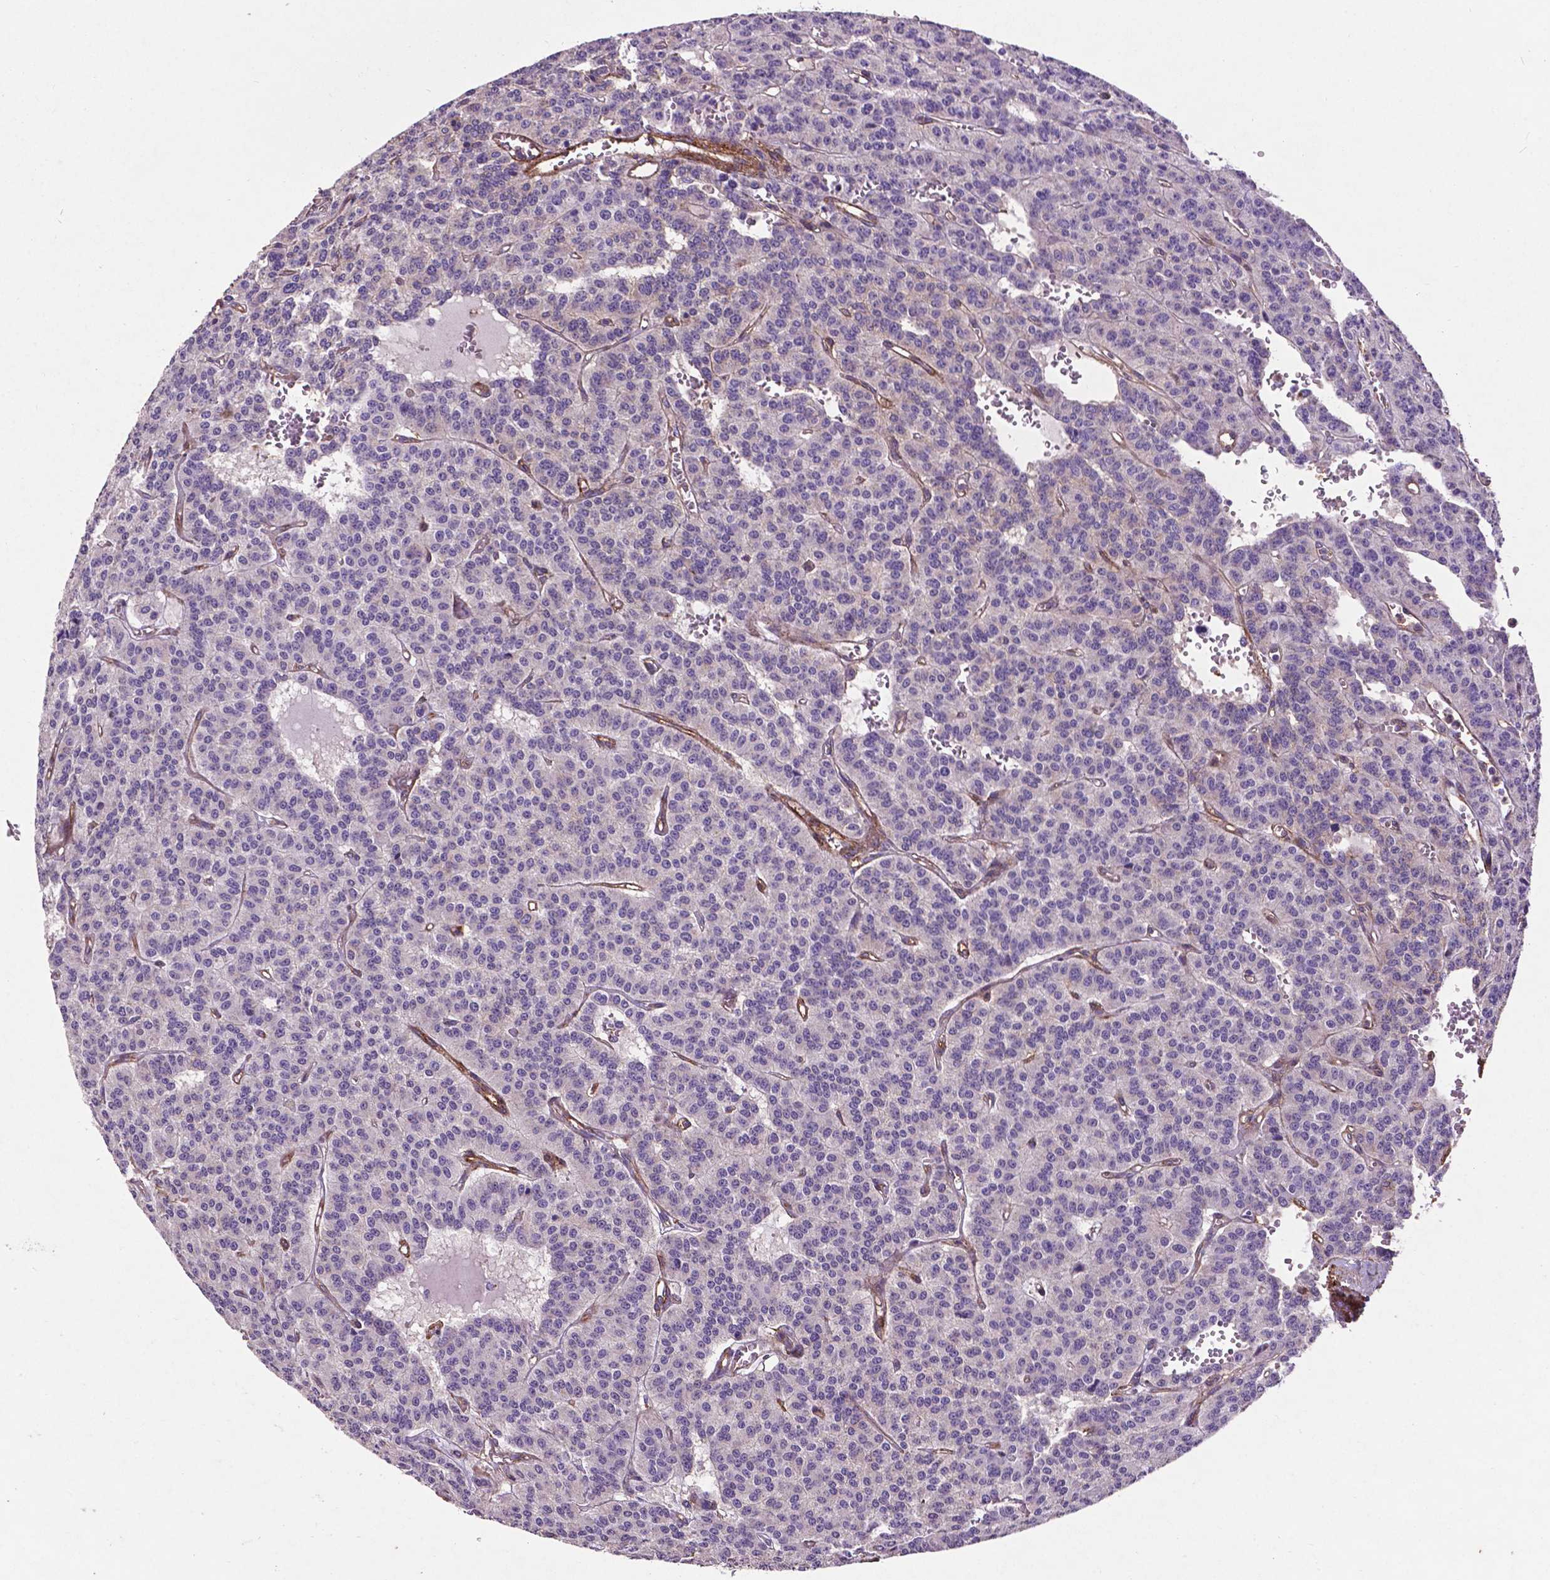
{"staining": {"intensity": "negative", "quantity": "none", "location": "none"}, "tissue": "carcinoid", "cell_type": "Tumor cells", "image_type": "cancer", "snomed": [{"axis": "morphology", "description": "Carcinoid, malignant, NOS"}, {"axis": "topography", "description": "Lung"}], "caption": "Immunohistochemical staining of carcinoid demonstrates no significant staining in tumor cells. (Stains: DAB IHC with hematoxylin counter stain, Microscopy: brightfield microscopy at high magnification).", "gene": "RRAS", "patient": {"sex": "female", "age": 71}}